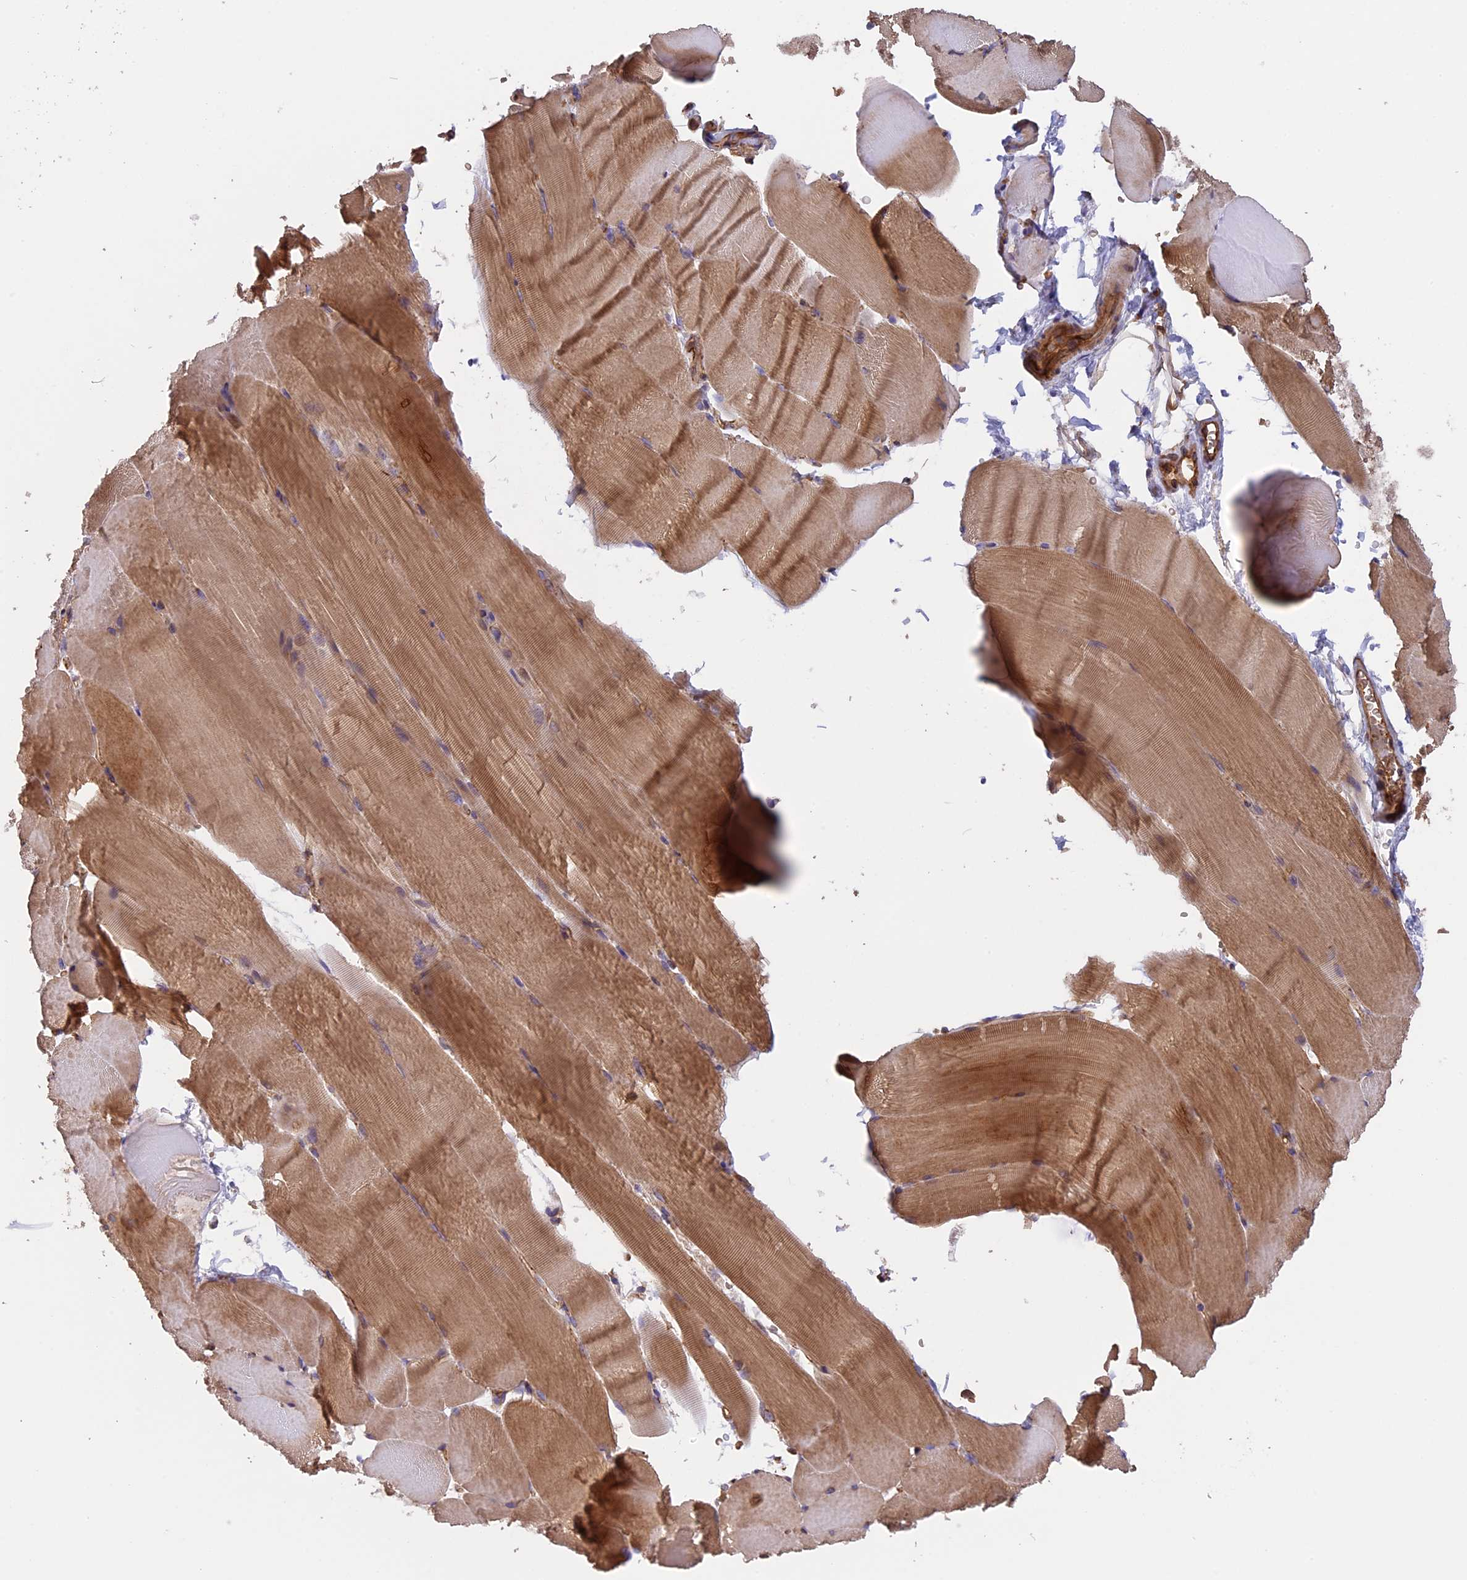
{"staining": {"intensity": "moderate", "quantity": ">75%", "location": "cytoplasmic/membranous"}, "tissue": "skeletal muscle", "cell_type": "Myocytes", "image_type": "normal", "snomed": [{"axis": "morphology", "description": "Normal tissue, NOS"}, {"axis": "topography", "description": "Skeletal muscle"}, {"axis": "topography", "description": "Parathyroid gland"}], "caption": "Myocytes reveal moderate cytoplasmic/membranous positivity in about >75% of cells in benign skeletal muscle. (DAB (3,3'-diaminobenzidine) IHC, brown staining for protein, blue staining for nuclei).", "gene": "GAS8", "patient": {"sex": "female", "age": 37}}